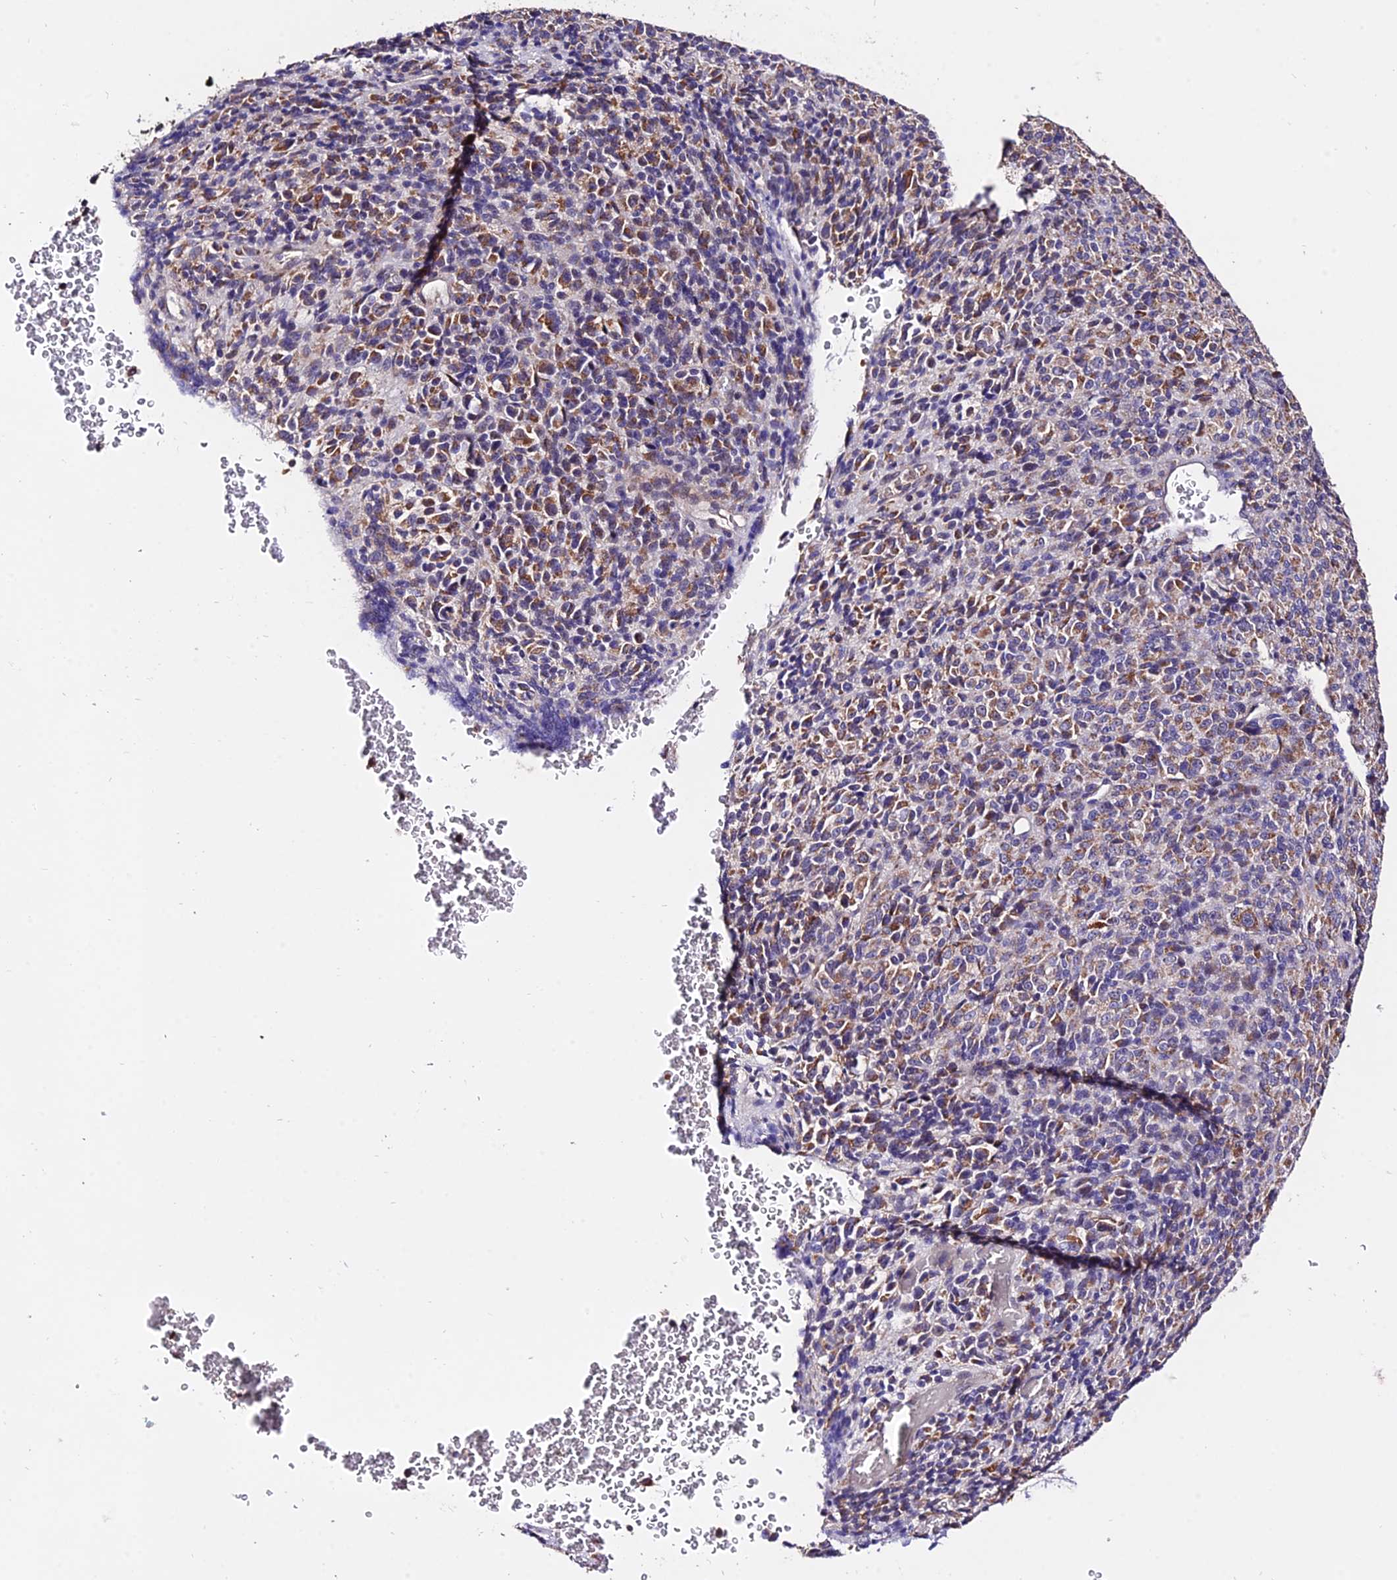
{"staining": {"intensity": "moderate", "quantity": "25%-75%", "location": "cytoplasmic/membranous"}, "tissue": "melanoma", "cell_type": "Tumor cells", "image_type": "cancer", "snomed": [{"axis": "morphology", "description": "Malignant melanoma, Metastatic site"}, {"axis": "topography", "description": "Brain"}], "caption": "The micrograph demonstrates staining of melanoma, revealing moderate cytoplasmic/membranous protein expression (brown color) within tumor cells. (Brightfield microscopy of DAB IHC at high magnification).", "gene": "WDR5B", "patient": {"sex": "female", "age": 56}}